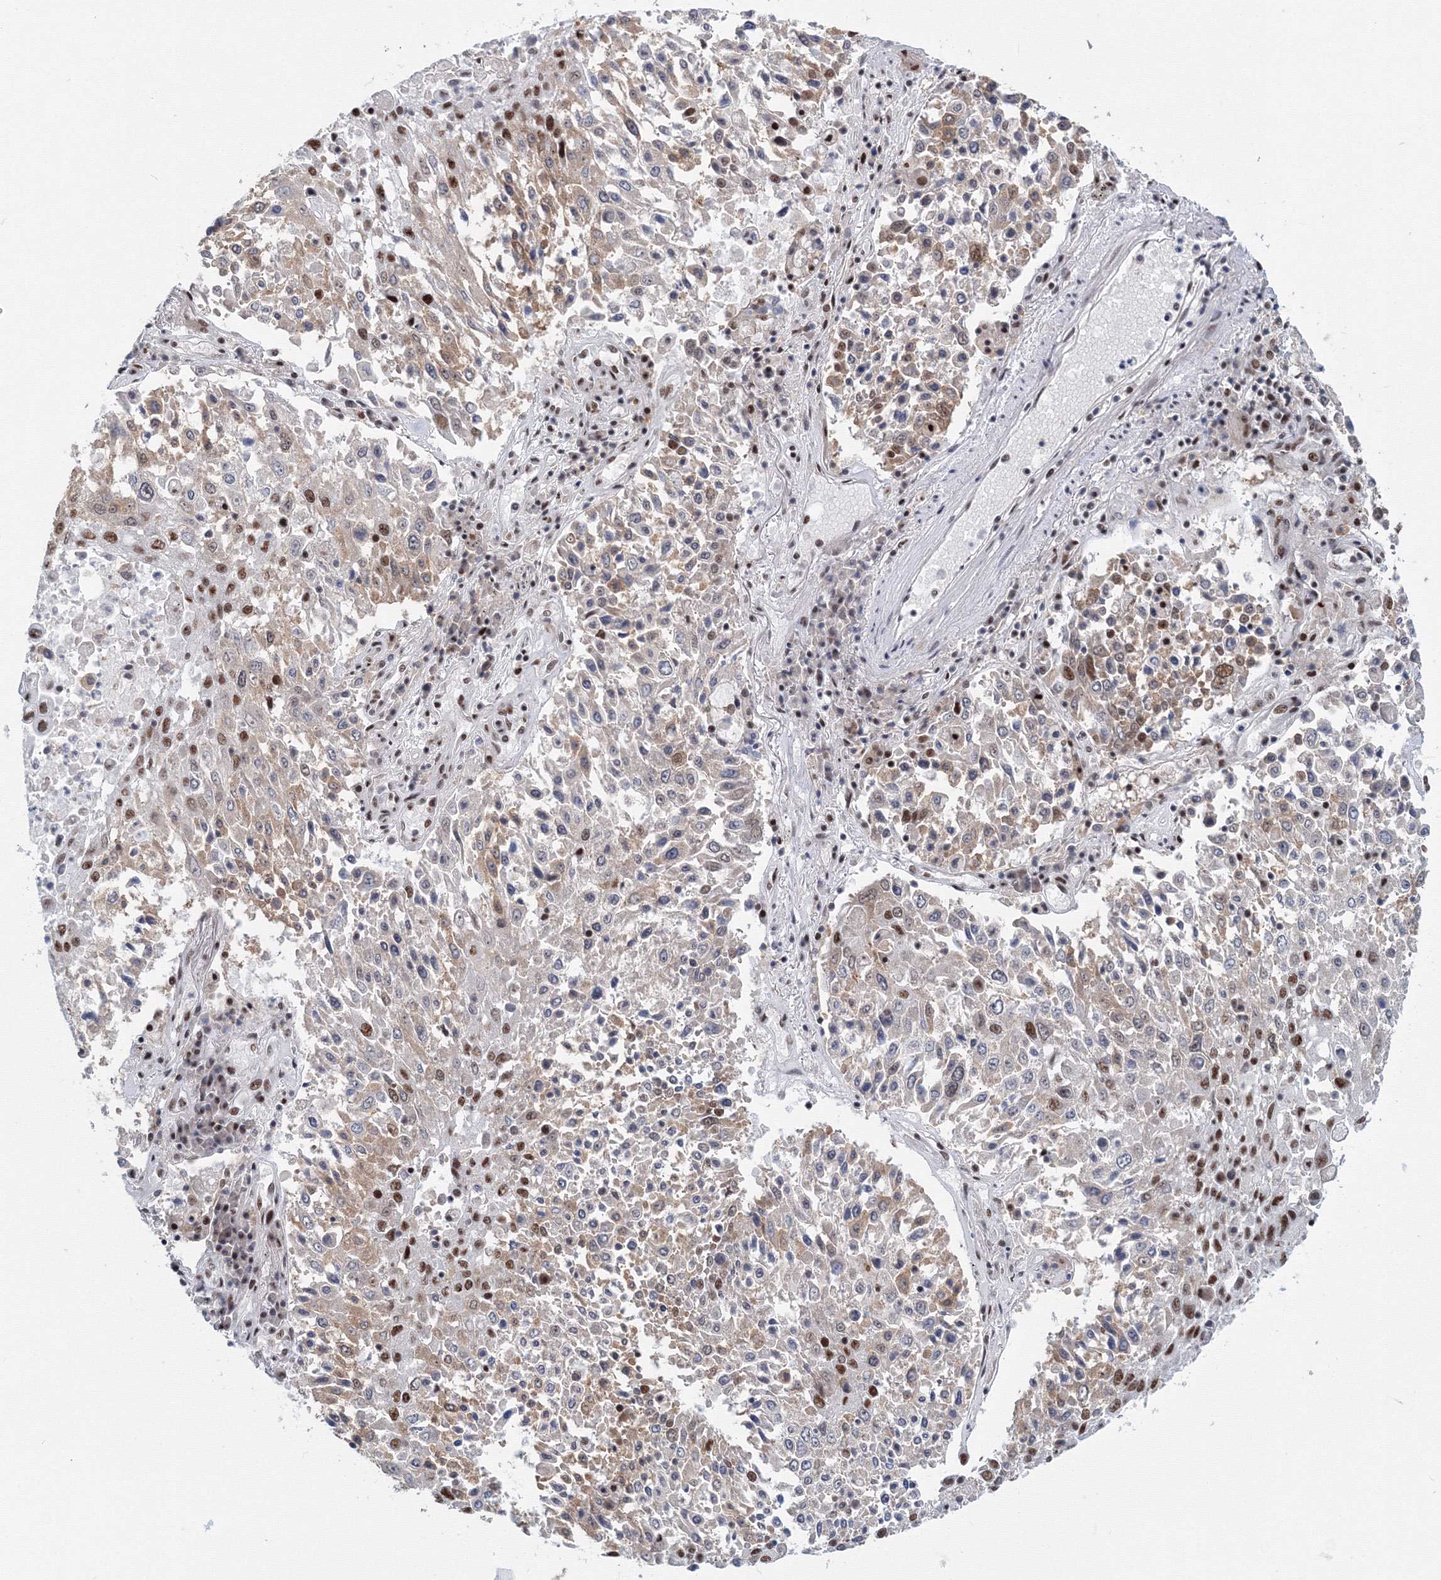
{"staining": {"intensity": "moderate", "quantity": "<25%", "location": "nuclear"}, "tissue": "lung cancer", "cell_type": "Tumor cells", "image_type": "cancer", "snomed": [{"axis": "morphology", "description": "Squamous cell carcinoma, NOS"}, {"axis": "topography", "description": "Lung"}], "caption": "IHC image of human lung squamous cell carcinoma stained for a protein (brown), which reveals low levels of moderate nuclear positivity in about <25% of tumor cells.", "gene": "SF3B6", "patient": {"sex": "male", "age": 65}}